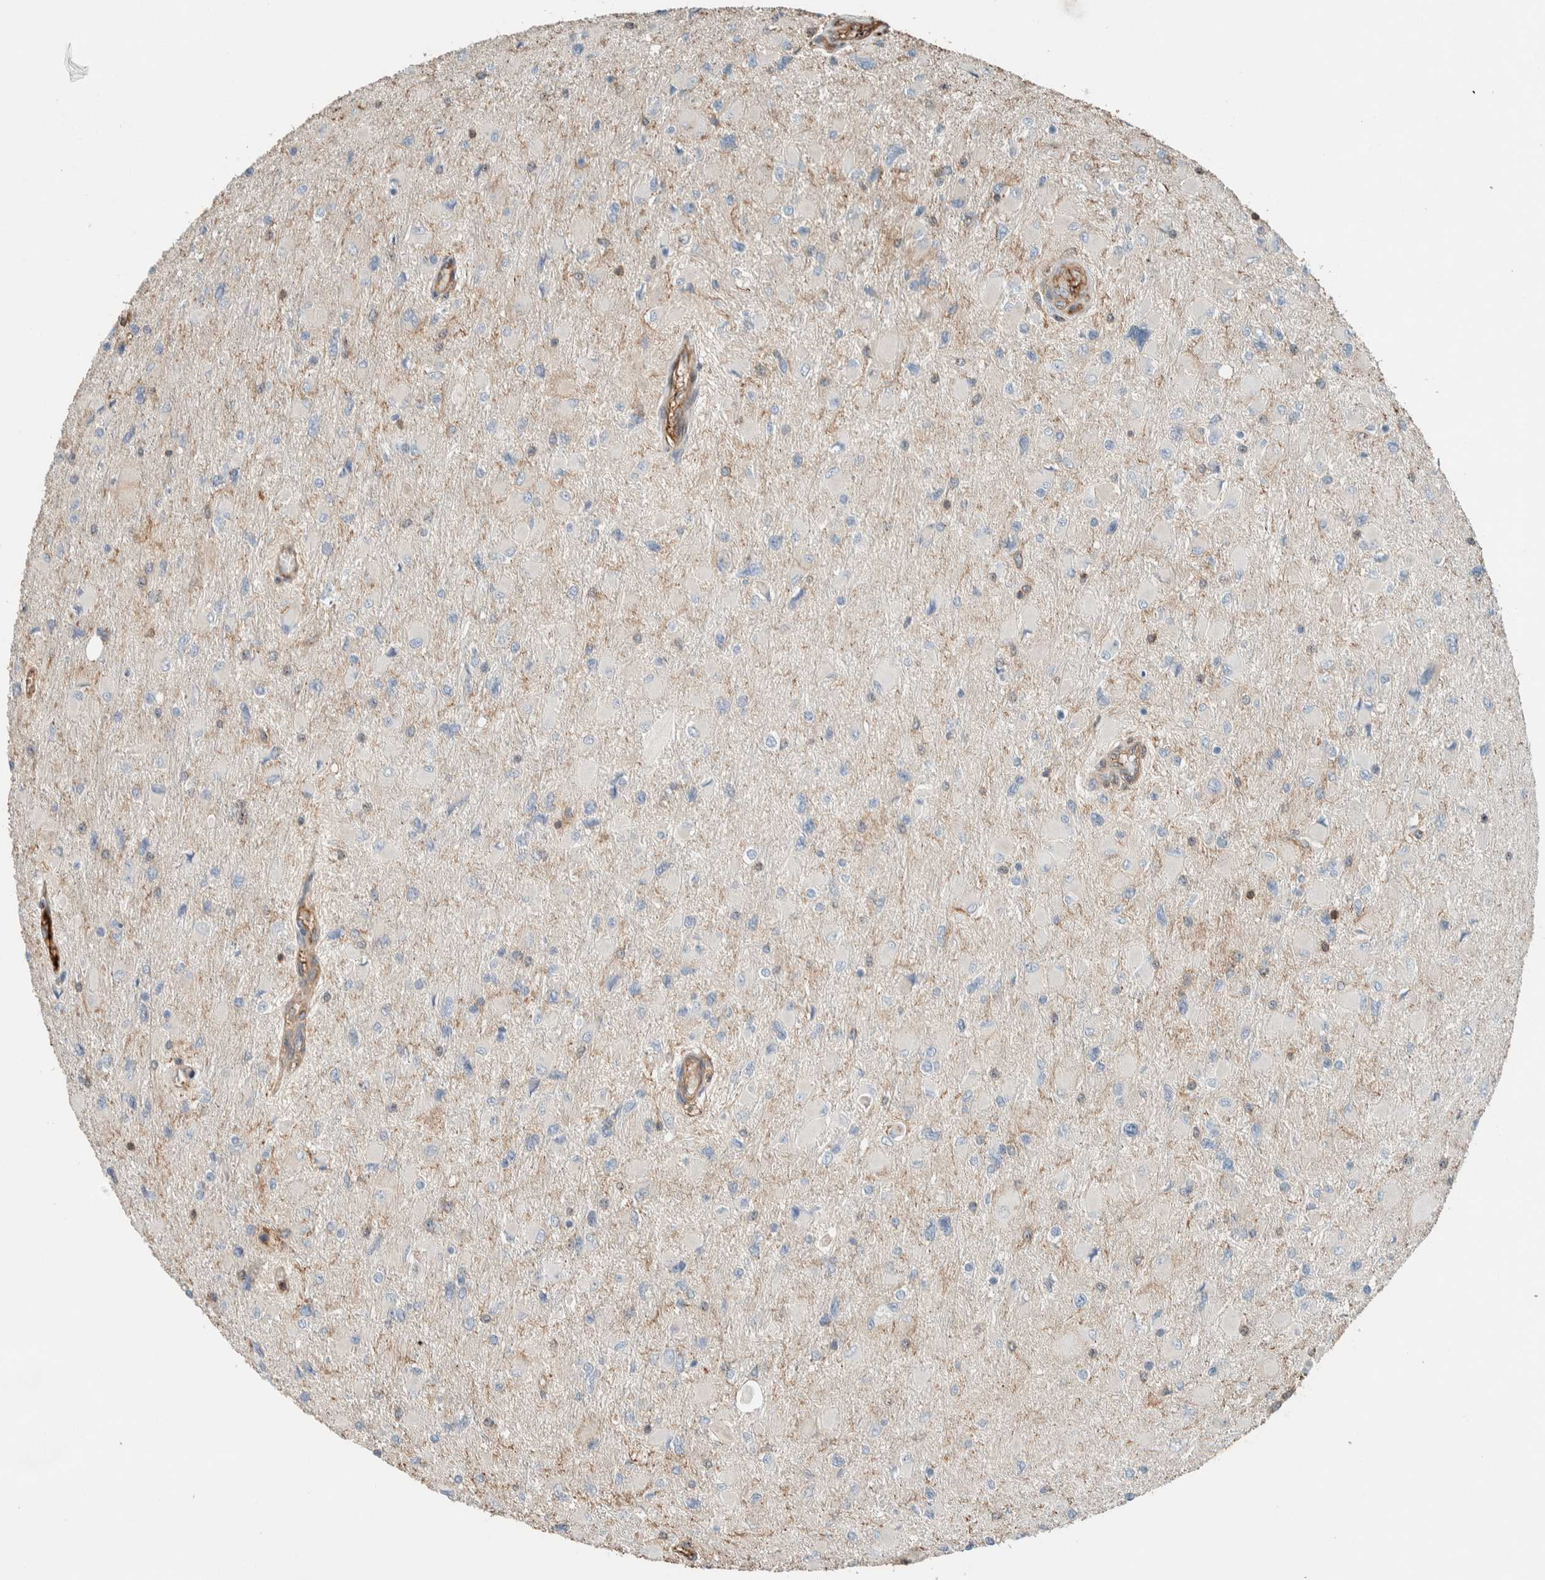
{"staining": {"intensity": "negative", "quantity": "none", "location": "none"}, "tissue": "glioma", "cell_type": "Tumor cells", "image_type": "cancer", "snomed": [{"axis": "morphology", "description": "Glioma, malignant, High grade"}, {"axis": "topography", "description": "Cerebral cortex"}], "caption": "Immunohistochemistry (IHC) of human malignant glioma (high-grade) shows no staining in tumor cells.", "gene": "CTBP2", "patient": {"sex": "female", "age": 36}}